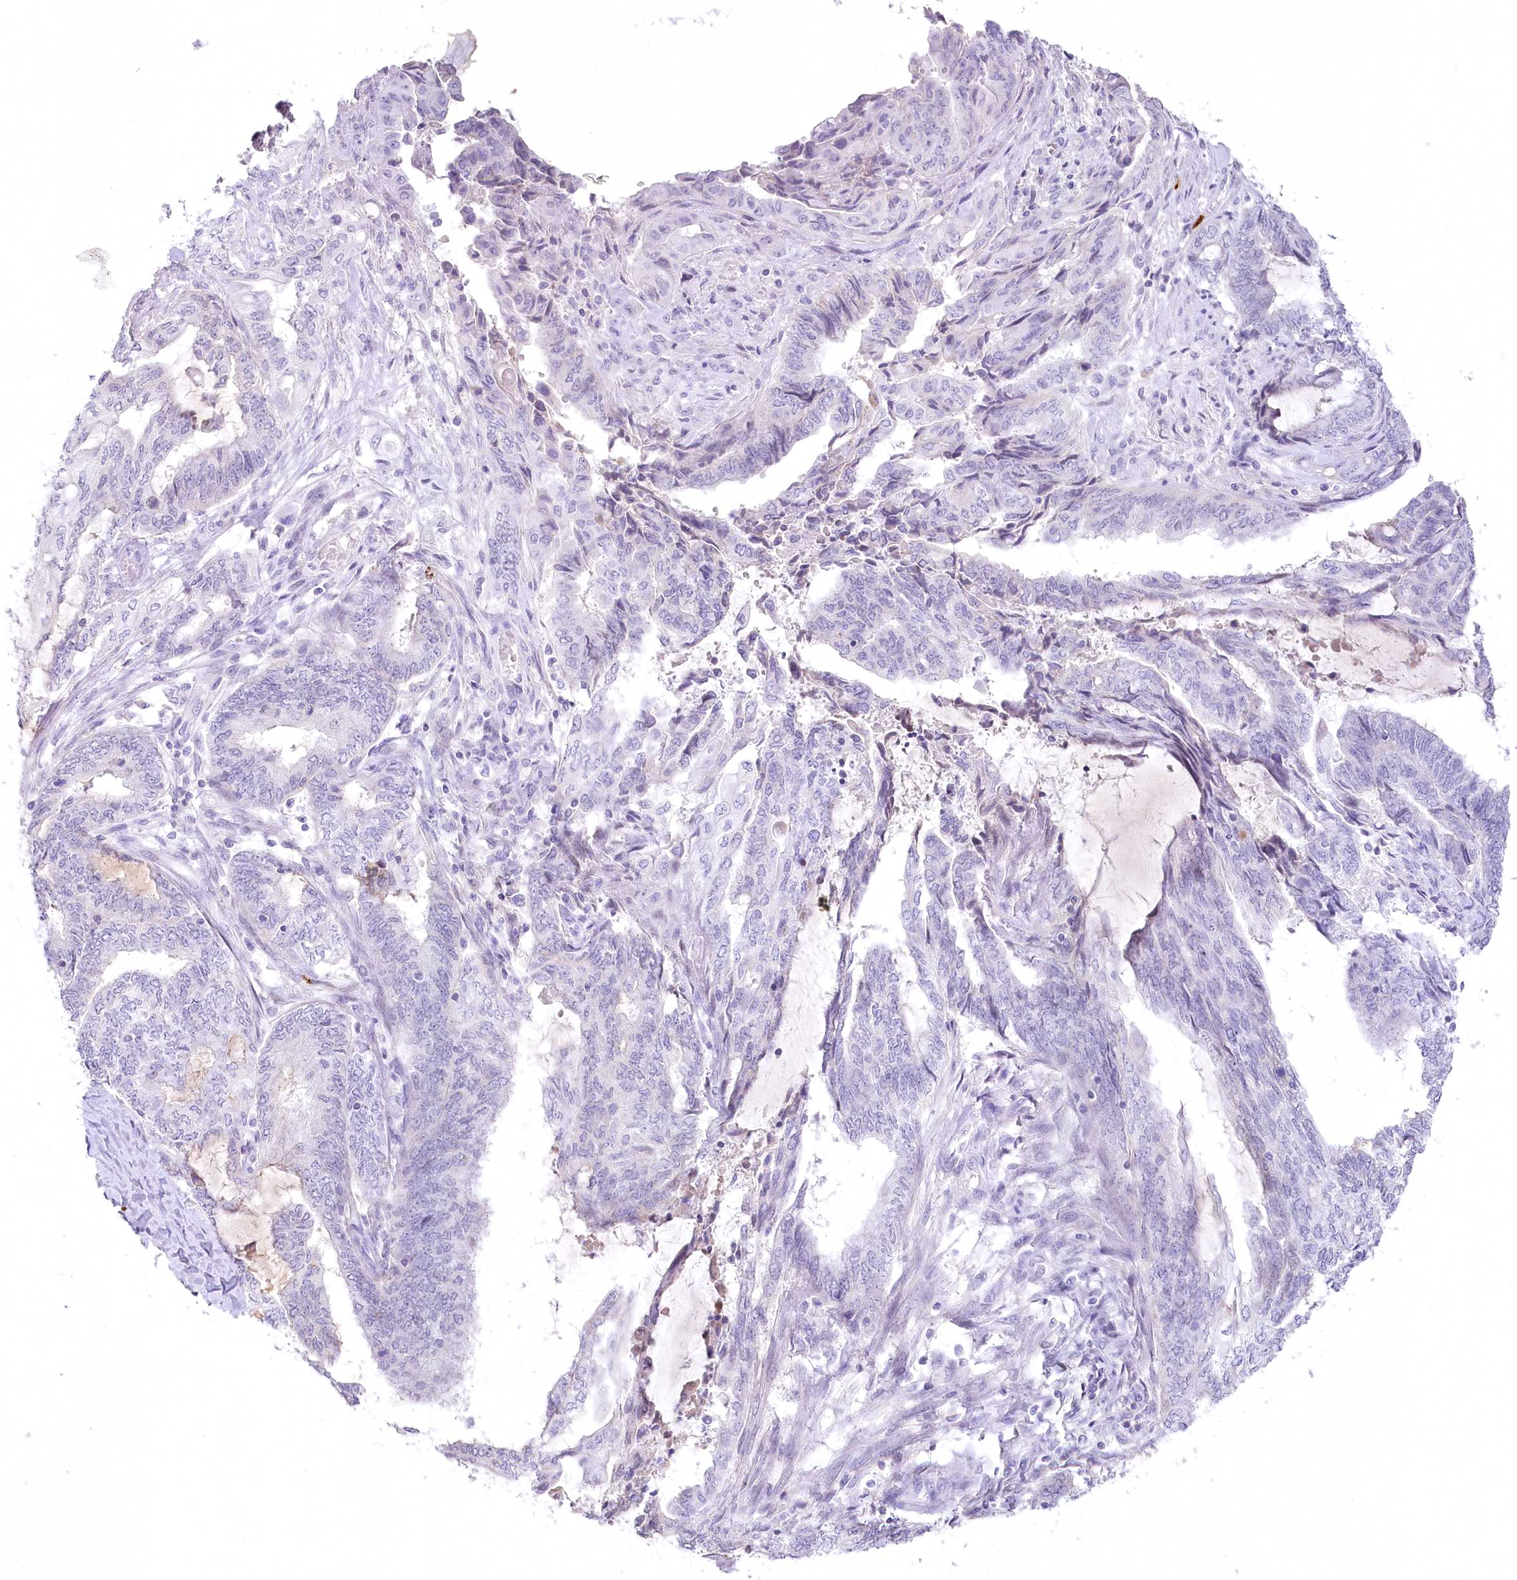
{"staining": {"intensity": "negative", "quantity": "none", "location": "none"}, "tissue": "endometrial cancer", "cell_type": "Tumor cells", "image_type": "cancer", "snomed": [{"axis": "morphology", "description": "Adenocarcinoma, NOS"}, {"axis": "topography", "description": "Uterus"}, {"axis": "topography", "description": "Endometrium"}], "caption": "Adenocarcinoma (endometrial) was stained to show a protein in brown. There is no significant staining in tumor cells. (IHC, brightfield microscopy, high magnification).", "gene": "MYOZ1", "patient": {"sex": "female", "age": 70}}